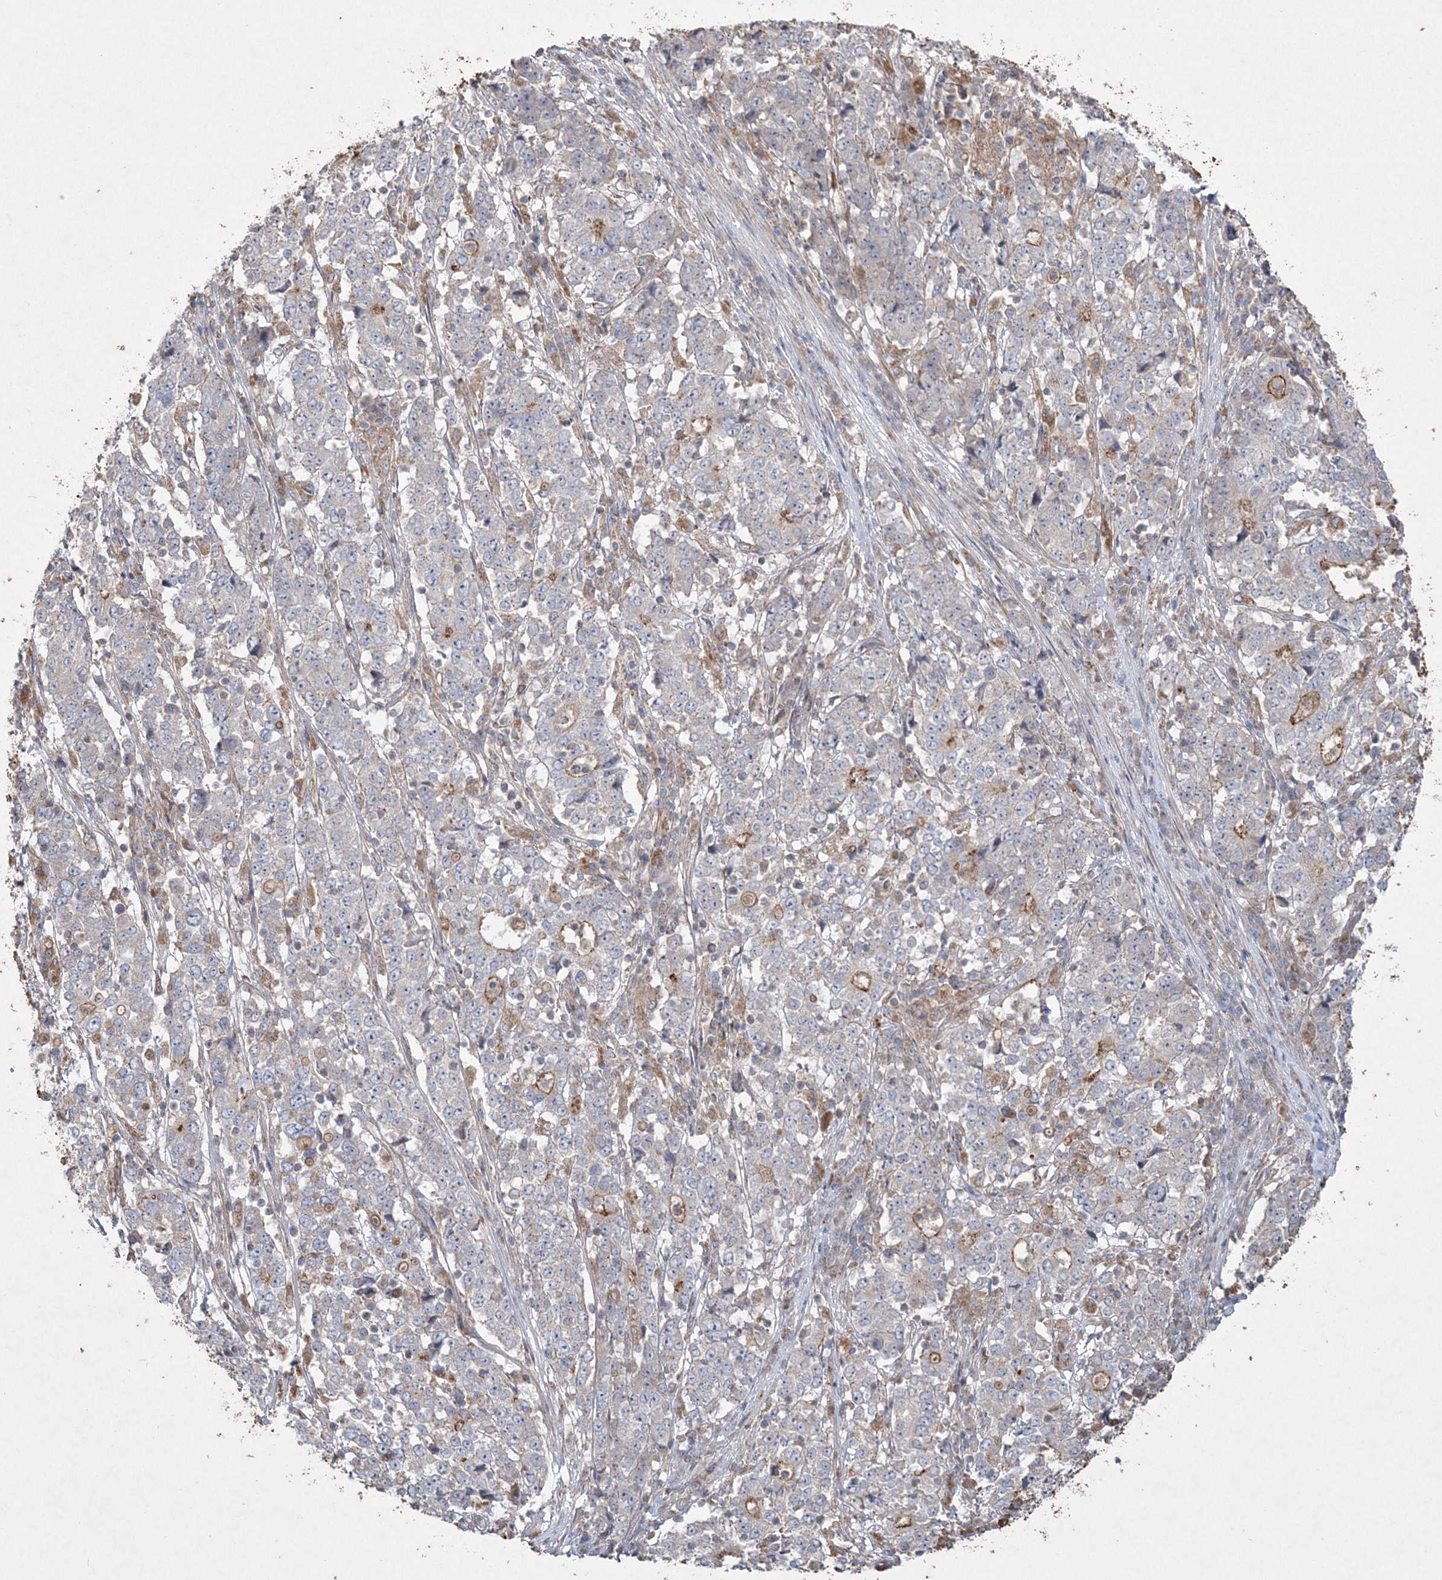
{"staining": {"intensity": "negative", "quantity": "none", "location": "none"}, "tissue": "stomach cancer", "cell_type": "Tumor cells", "image_type": "cancer", "snomed": [{"axis": "morphology", "description": "Adenocarcinoma, NOS"}, {"axis": "topography", "description": "Stomach"}], "caption": "Stomach cancer (adenocarcinoma) was stained to show a protein in brown. There is no significant staining in tumor cells.", "gene": "TTC7A", "patient": {"sex": "male", "age": 59}}